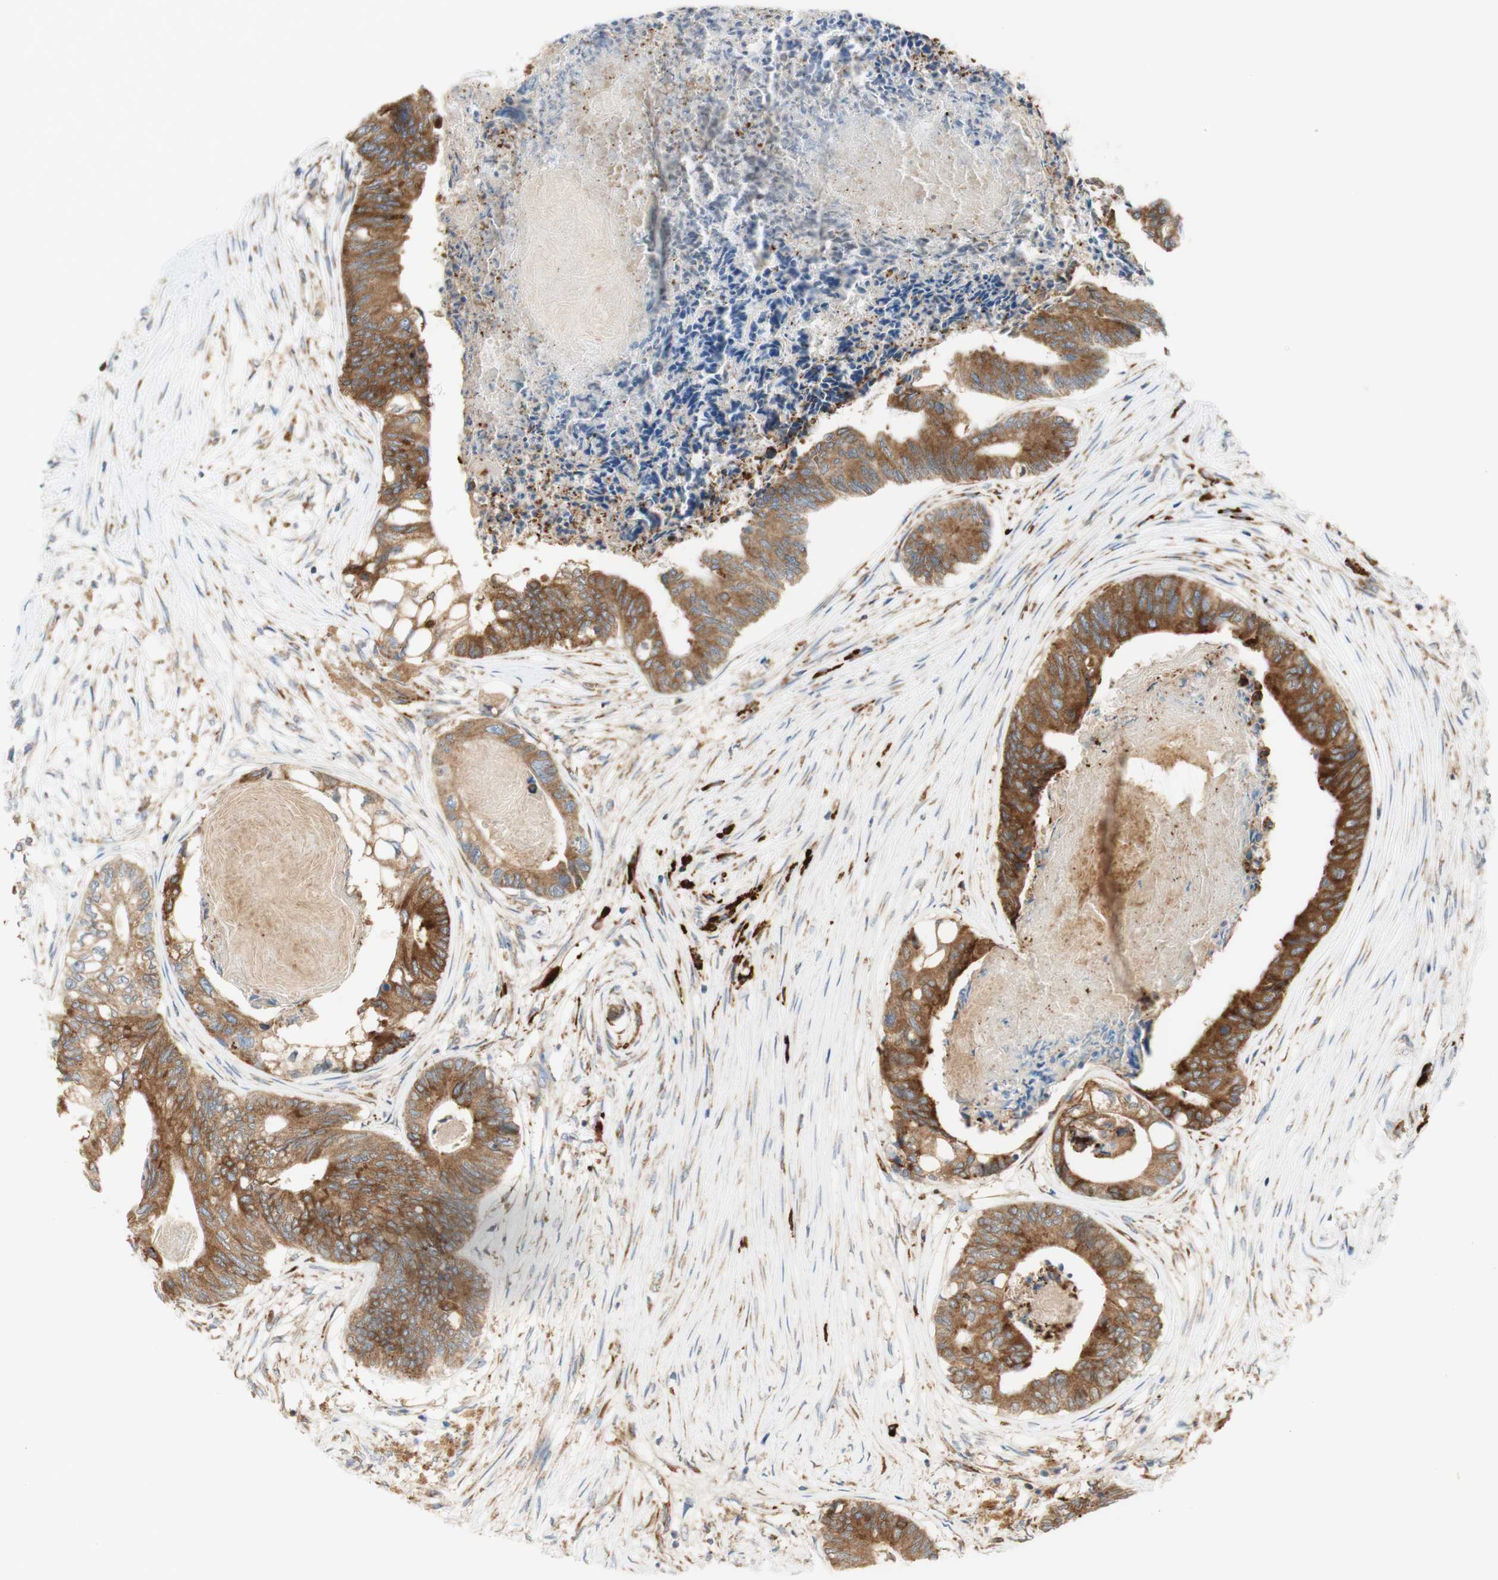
{"staining": {"intensity": "strong", "quantity": ">75%", "location": "cytoplasmic/membranous"}, "tissue": "colorectal cancer", "cell_type": "Tumor cells", "image_type": "cancer", "snomed": [{"axis": "morphology", "description": "Adenocarcinoma, NOS"}, {"axis": "topography", "description": "Rectum"}], "caption": "About >75% of tumor cells in human colorectal adenocarcinoma display strong cytoplasmic/membranous protein positivity as visualized by brown immunohistochemical staining.", "gene": "MANF", "patient": {"sex": "male", "age": 63}}